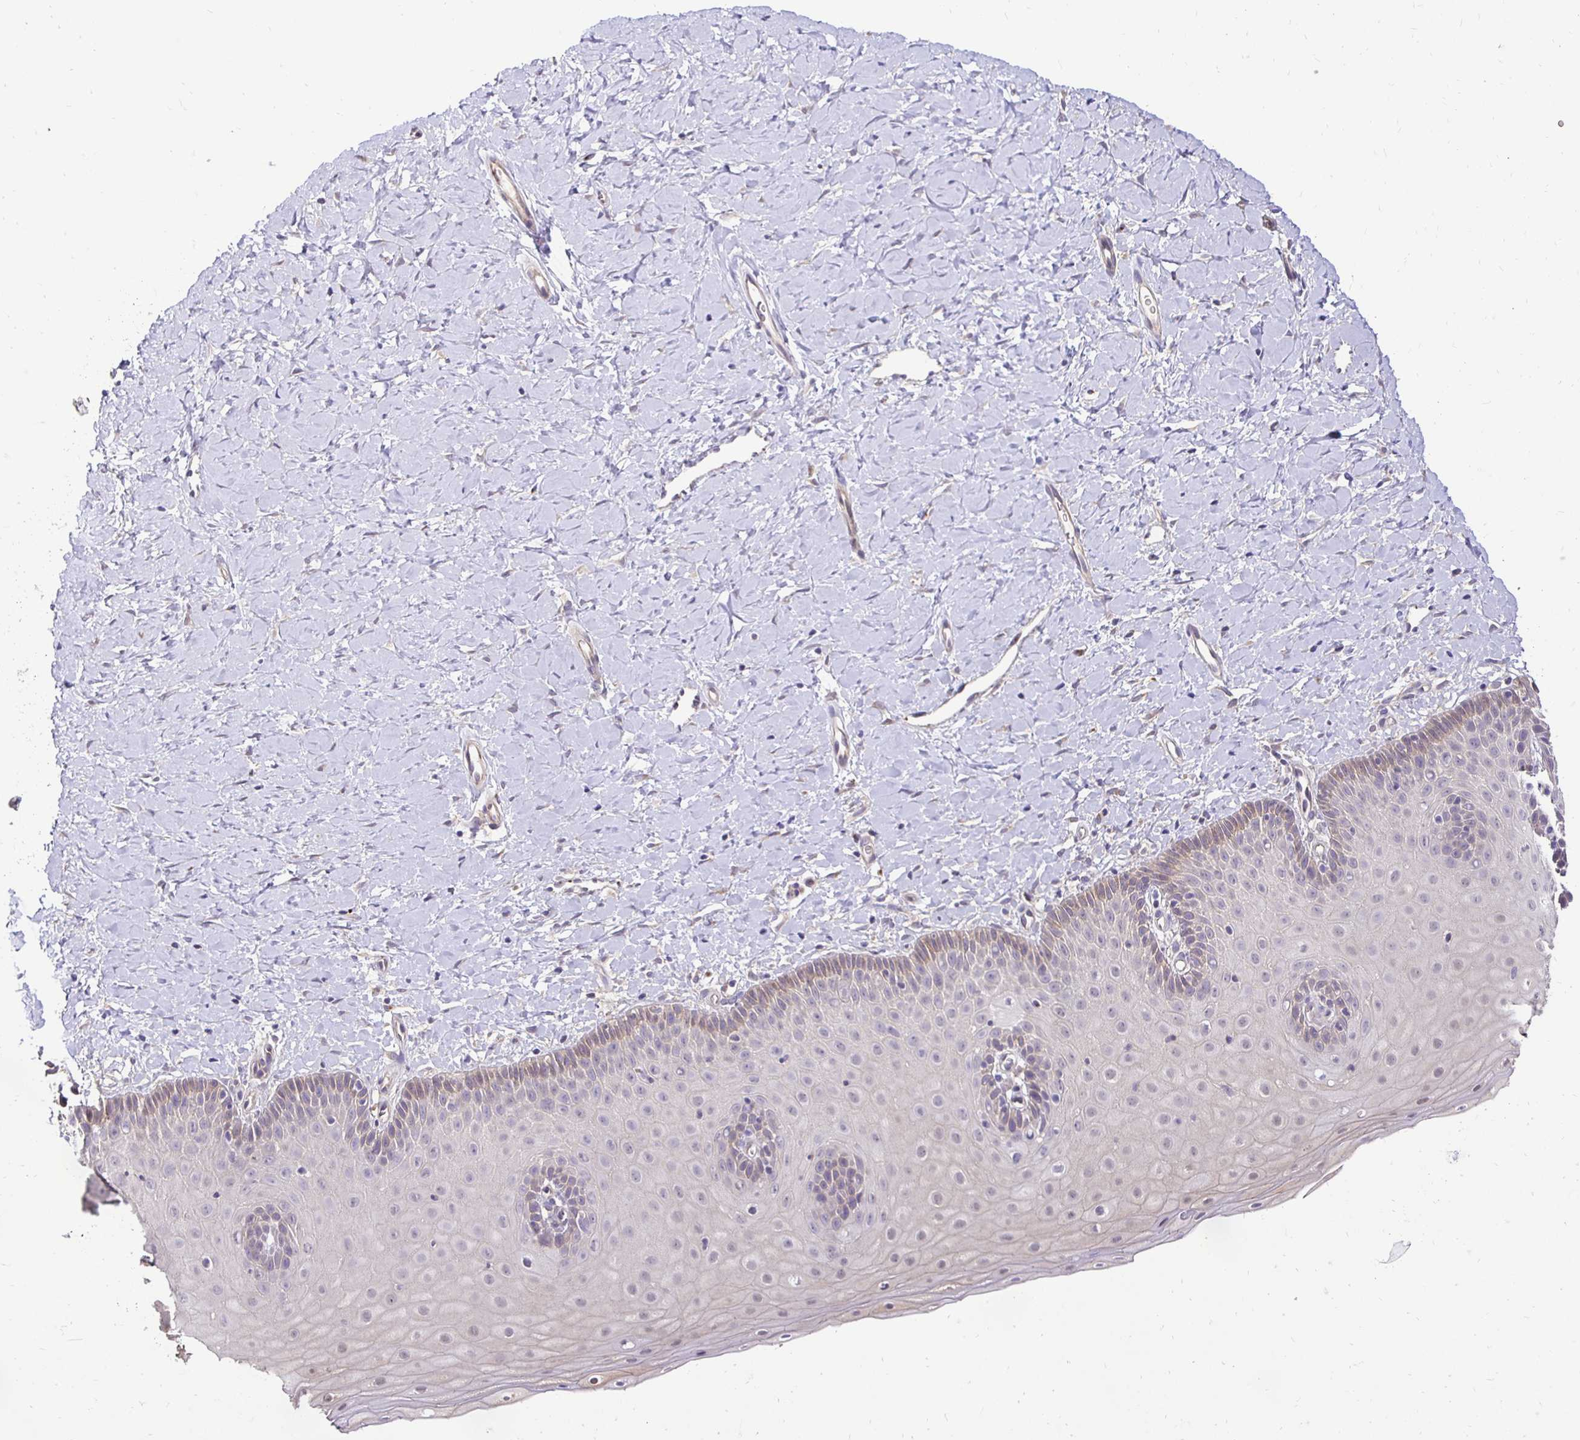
{"staining": {"intensity": "weak", "quantity": "<25%", "location": "cytoplasmic/membranous"}, "tissue": "cervix", "cell_type": "Squamous epithelial cells", "image_type": "normal", "snomed": [{"axis": "morphology", "description": "Normal tissue, NOS"}, {"axis": "topography", "description": "Cervix"}], "caption": "Immunohistochemistry of unremarkable cervix demonstrates no positivity in squamous epithelial cells.", "gene": "SLC9A1", "patient": {"sex": "female", "age": 37}}